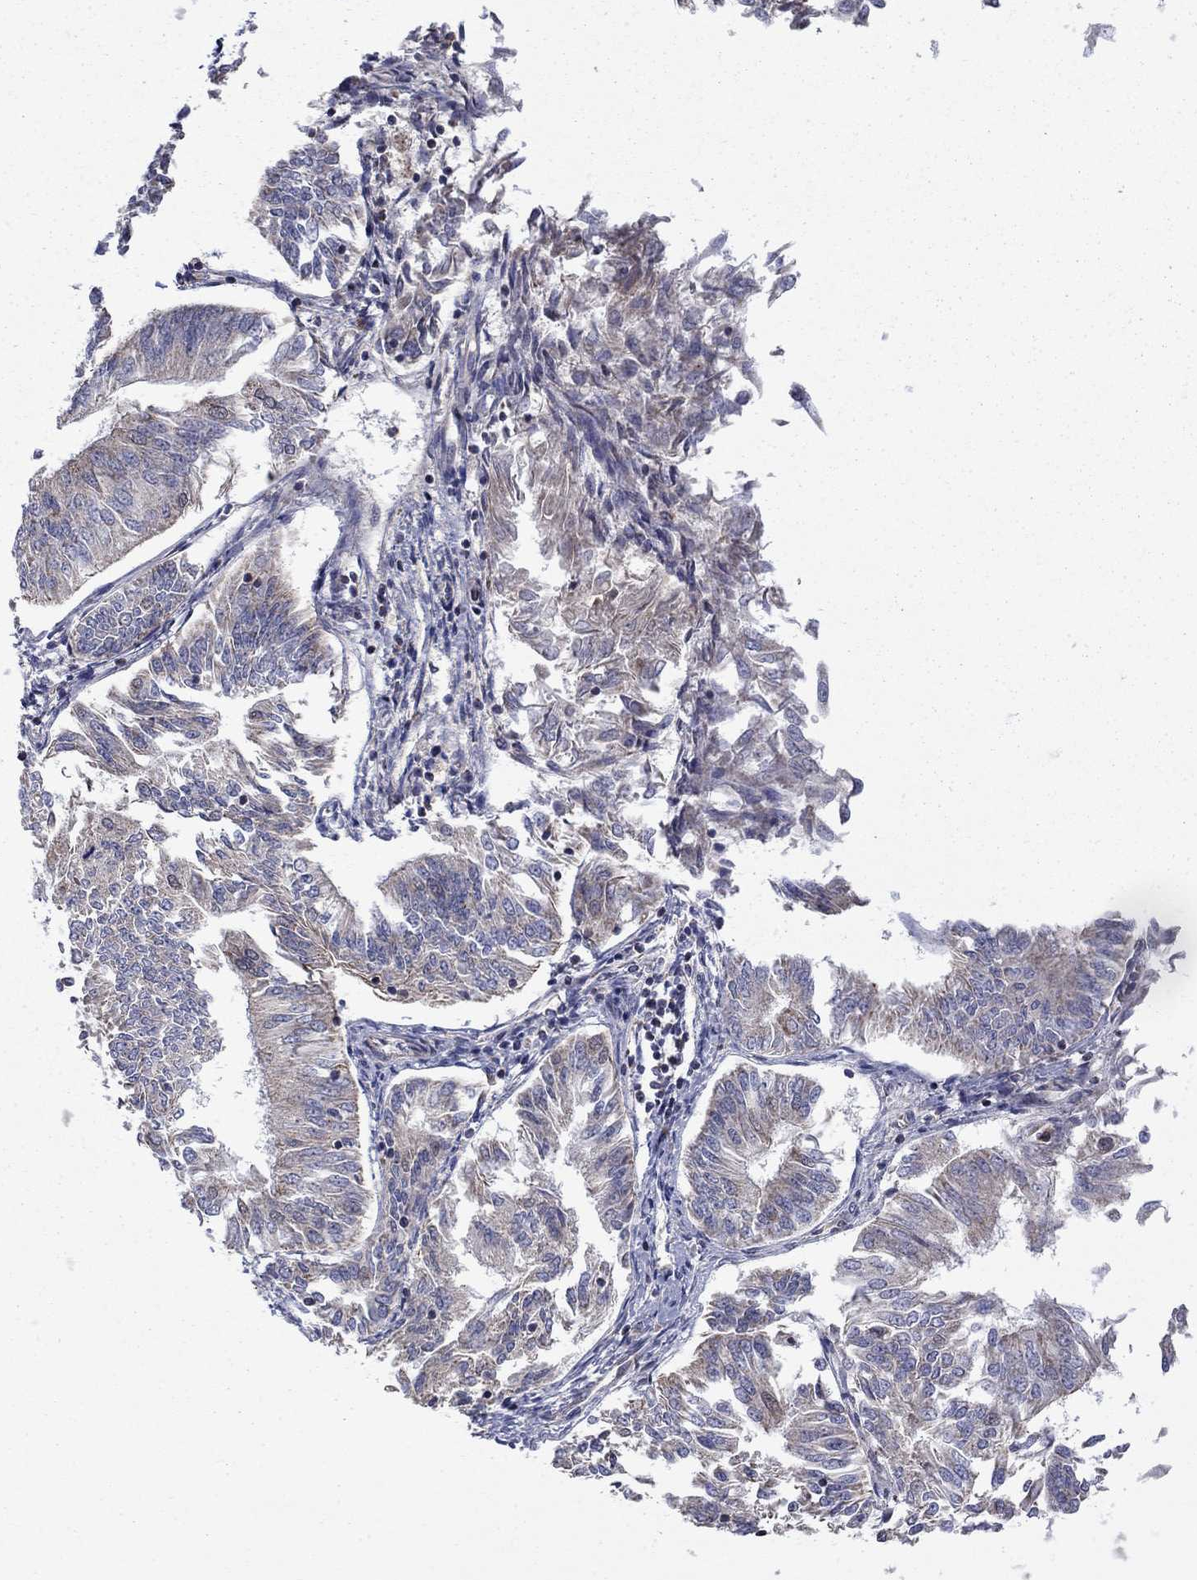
{"staining": {"intensity": "negative", "quantity": "none", "location": "none"}, "tissue": "endometrial cancer", "cell_type": "Tumor cells", "image_type": "cancer", "snomed": [{"axis": "morphology", "description": "Adenocarcinoma, NOS"}, {"axis": "topography", "description": "Endometrium"}], "caption": "A histopathology image of endometrial adenocarcinoma stained for a protein reveals no brown staining in tumor cells. (Stains: DAB immunohistochemistry with hematoxylin counter stain, Microscopy: brightfield microscopy at high magnification).", "gene": "DOP1B", "patient": {"sex": "female", "age": 58}}